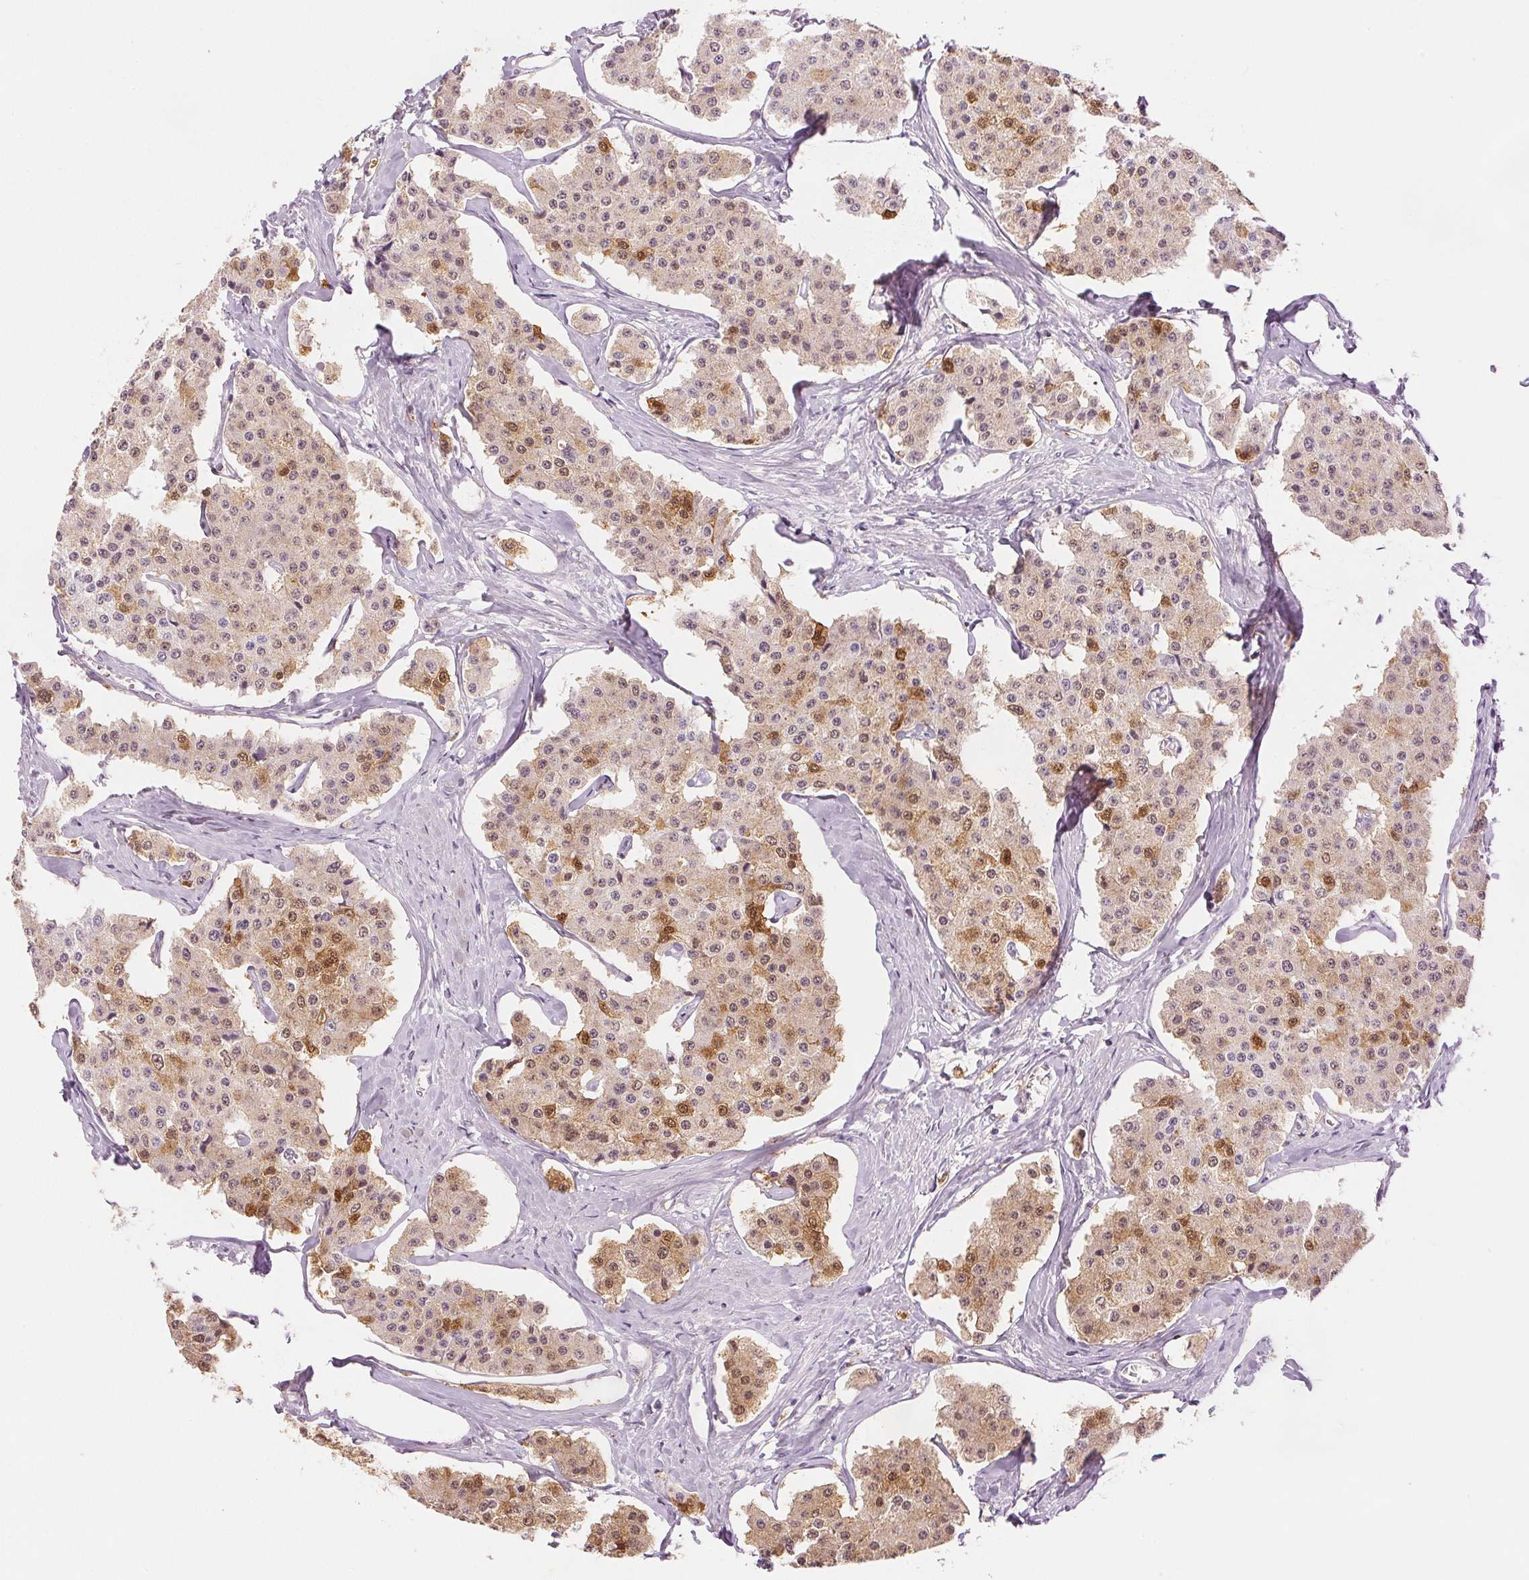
{"staining": {"intensity": "moderate", "quantity": "25%-75%", "location": "cytoplasmic/membranous,nuclear"}, "tissue": "carcinoid", "cell_type": "Tumor cells", "image_type": "cancer", "snomed": [{"axis": "morphology", "description": "Carcinoid, malignant, NOS"}, {"axis": "topography", "description": "Small intestine"}], "caption": "Immunohistochemical staining of carcinoid reveals medium levels of moderate cytoplasmic/membranous and nuclear protein positivity in about 25%-75% of tumor cells.", "gene": "SCGN", "patient": {"sex": "female", "age": 65}}